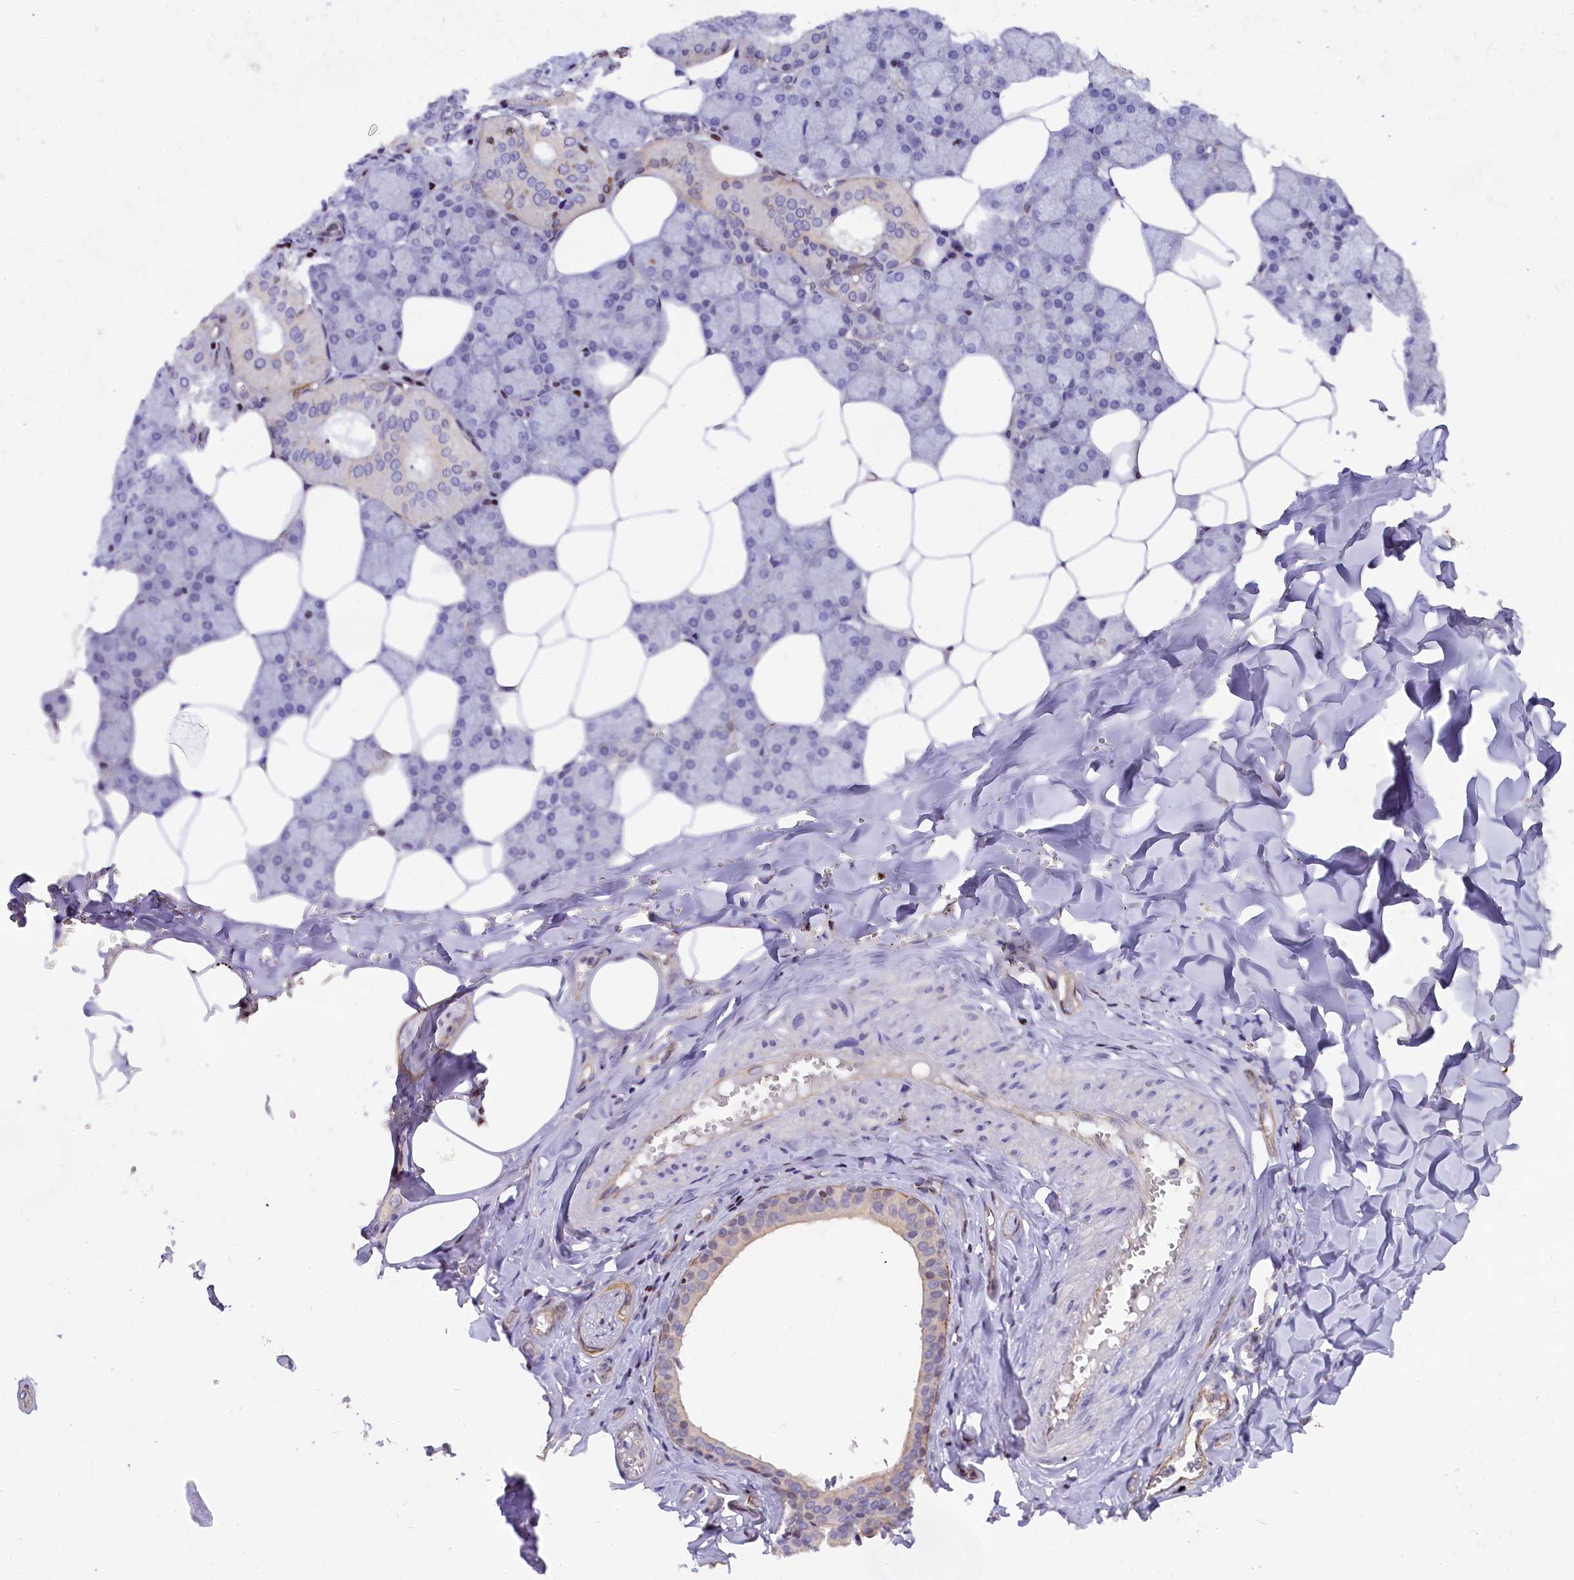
{"staining": {"intensity": "moderate", "quantity": "<25%", "location": "cytoplasmic/membranous"}, "tissue": "salivary gland", "cell_type": "Glandular cells", "image_type": "normal", "snomed": [{"axis": "morphology", "description": "Normal tissue, NOS"}, {"axis": "topography", "description": "Salivary gland"}], "caption": "Immunohistochemical staining of unremarkable human salivary gland demonstrates <25% levels of moderate cytoplasmic/membranous protein expression in about <25% of glandular cells. The protein of interest is shown in brown color, while the nuclei are stained blue.", "gene": "SP4", "patient": {"sex": "male", "age": 62}}